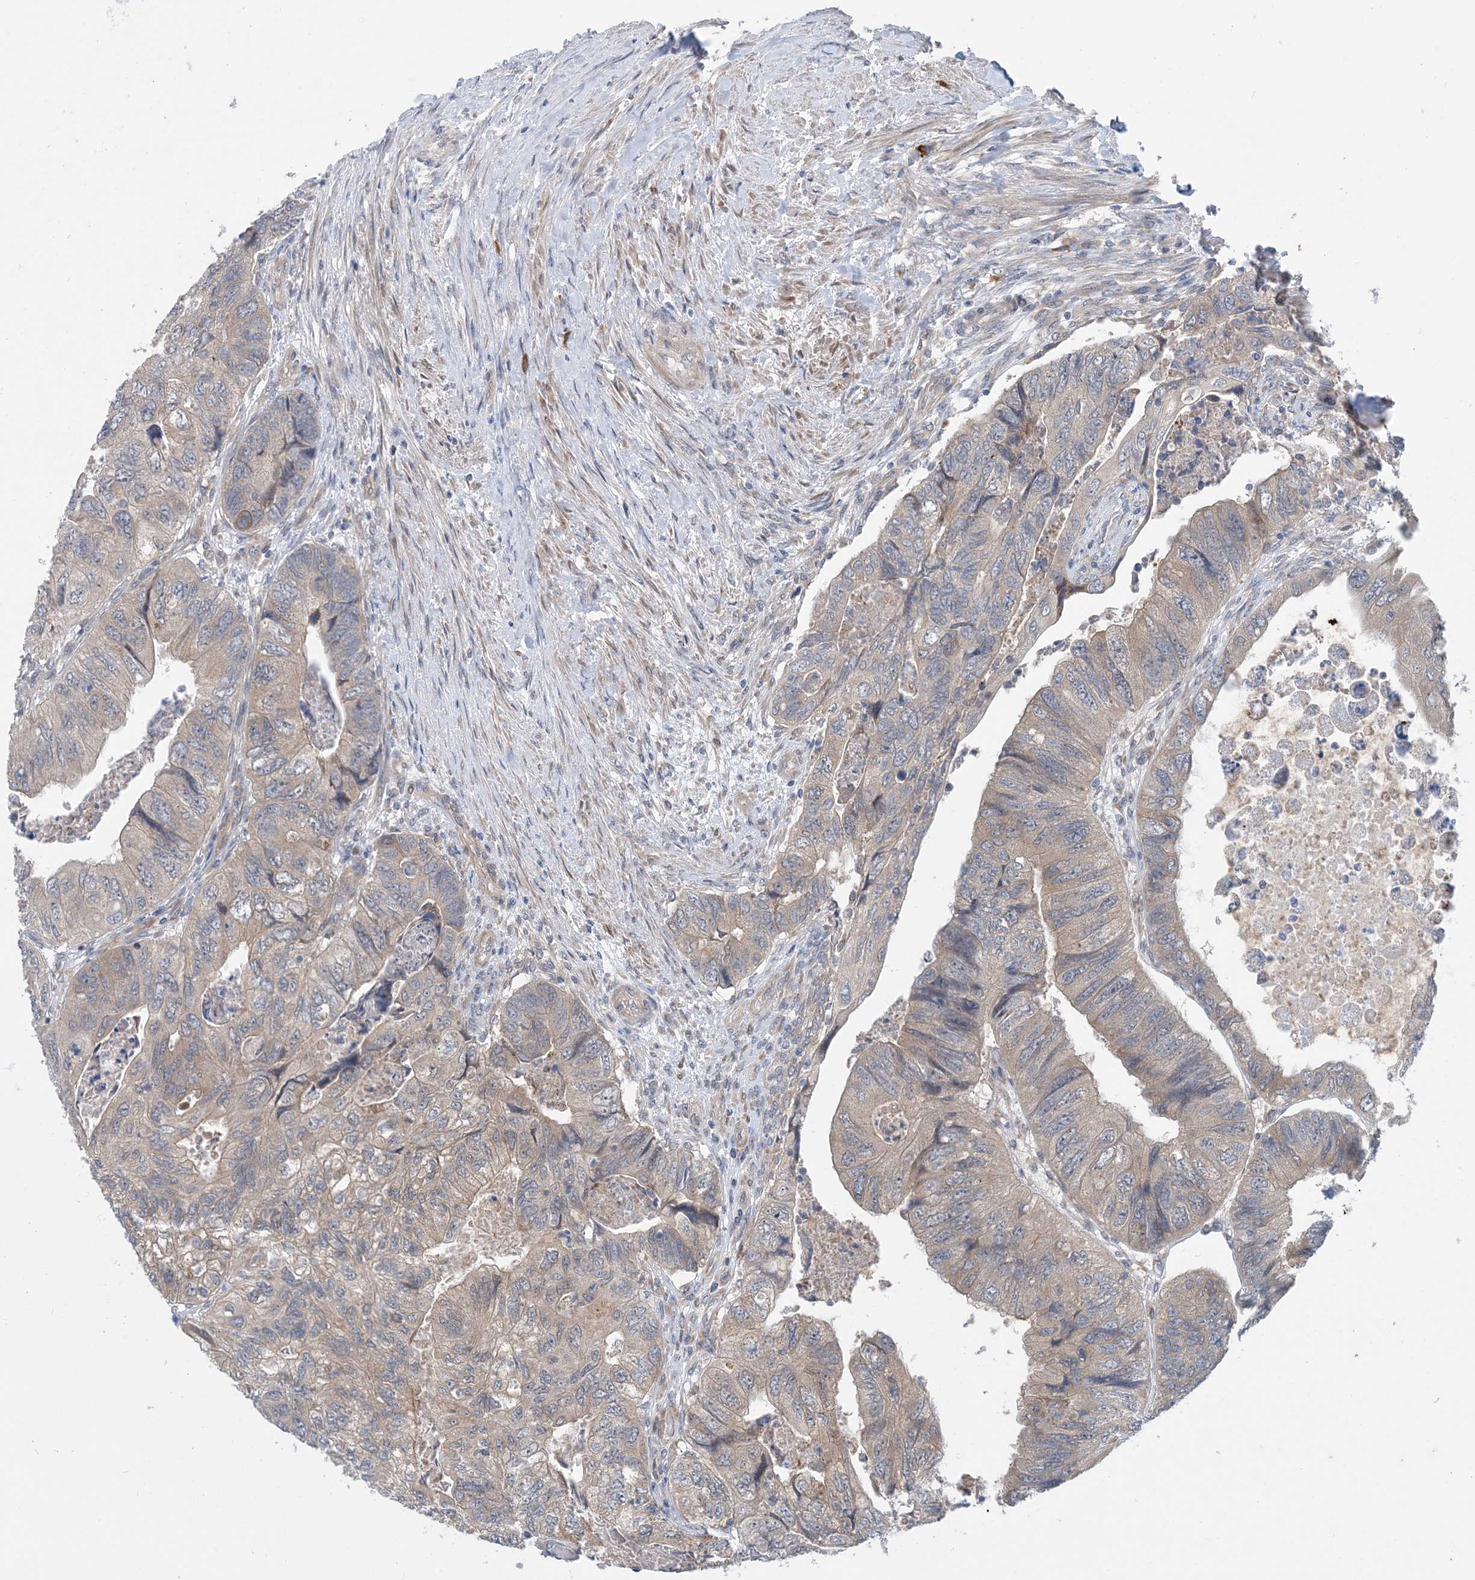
{"staining": {"intensity": "weak", "quantity": "25%-75%", "location": "cytoplasmic/membranous"}, "tissue": "colorectal cancer", "cell_type": "Tumor cells", "image_type": "cancer", "snomed": [{"axis": "morphology", "description": "Adenocarcinoma, NOS"}, {"axis": "topography", "description": "Rectum"}], "caption": "The immunohistochemical stain highlights weak cytoplasmic/membranous positivity in tumor cells of colorectal cancer (adenocarcinoma) tissue.", "gene": "PHOSPHO2", "patient": {"sex": "male", "age": 63}}